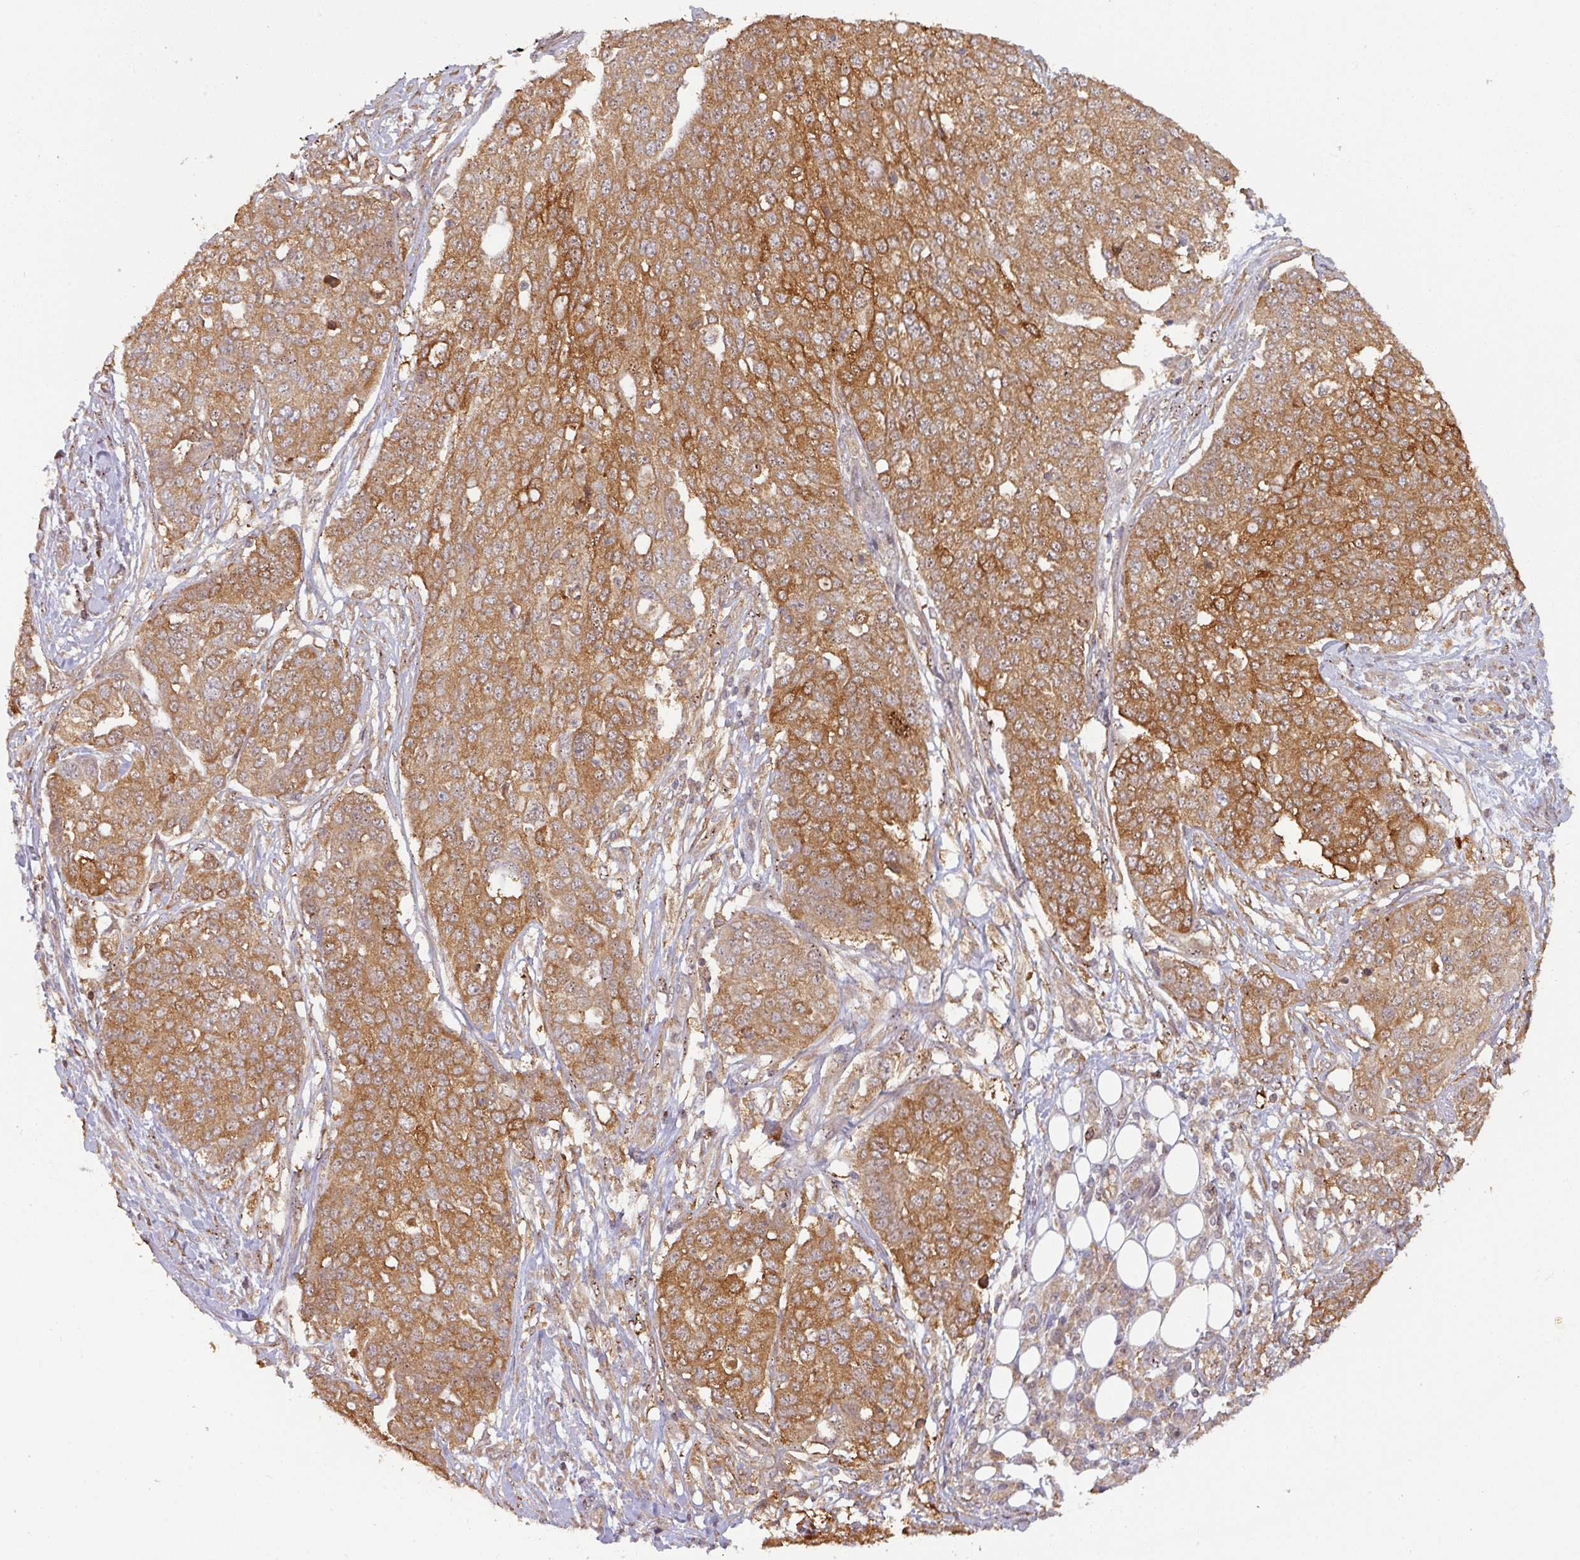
{"staining": {"intensity": "moderate", "quantity": ">75%", "location": "cytoplasmic/membranous,nuclear"}, "tissue": "ovarian cancer", "cell_type": "Tumor cells", "image_type": "cancer", "snomed": [{"axis": "morphology", "description": "Cystadenocarcinoma, serous, NOS"}, {"axis": "topography", "description": "Soft tissue"}, {"axis": "topography", "description": "Ovary"}], "caption": "This is a micrograph of IHC staining of serous cystadenocarcinoma (ovarian), which shows moderate staining in the cytoplasmic/membranous and nuclear of tumor cells.", "gene": "ZNF322", "patient": {"sex": "female", "age": 57}}